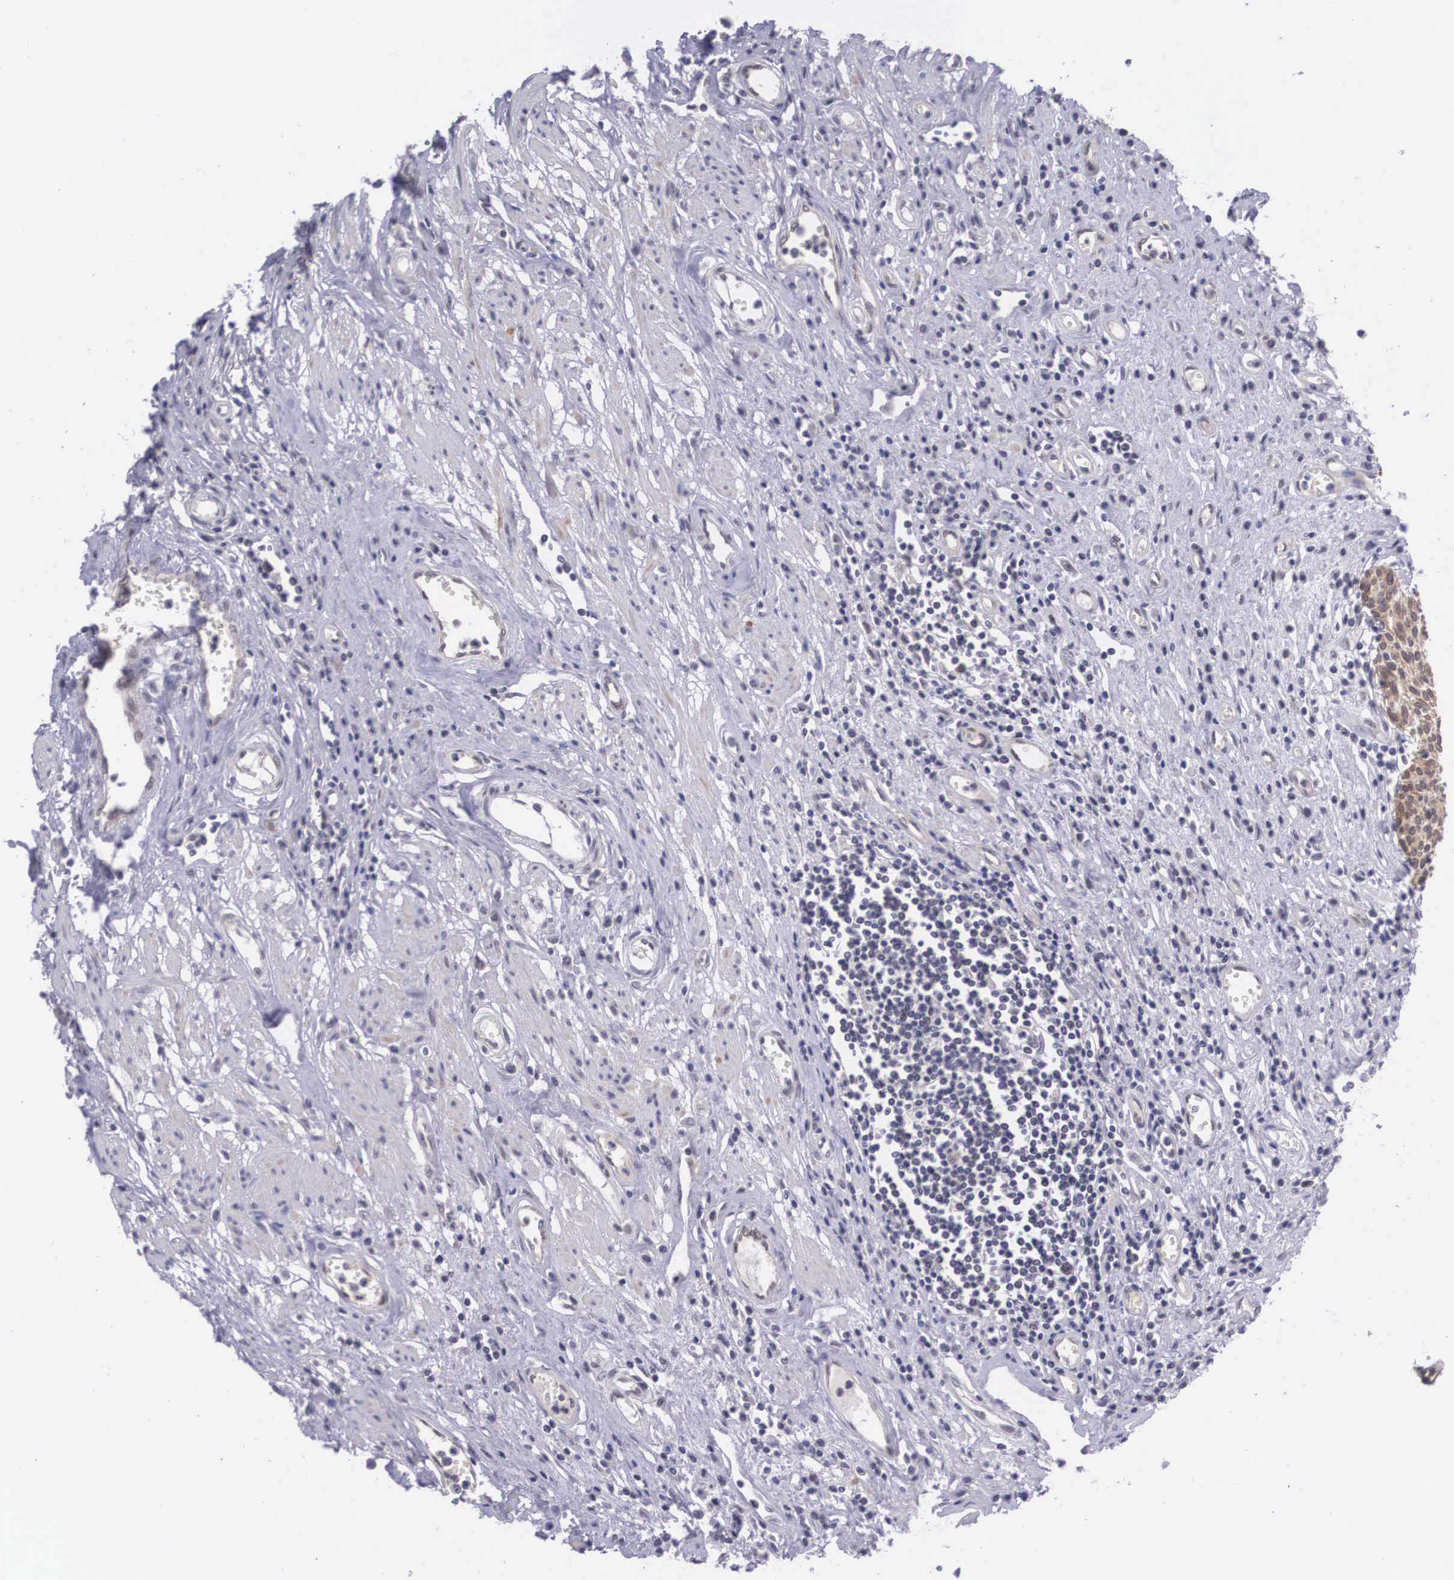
{"staining": {"intensity": "moderate", "quantity": ">75%", "location": "cytoplasmic/membranous,nuclear"}, "tissue": "urinary bladder", "cell_type": "Urothelial cells", "image_type": "normal", "snomed": [{"axis": "morphology", "description": "Normal tissue, NOS"}, {"axis": "topography", "description": "Urinary bladder"}], "caption": "Immunohistochemical staining of unremarkable urinary bladder exhibits >75% levels of moderate cytoplasmic/membranous,nuclear protein staining in about >75% of urothelial cells. The staining was performed using DAB (3,3'-diaminobenzidine) to visualize the protein expression in brown, while the nuclei were stained in blue with hematoxylin (Magnification: 20x).", "gene": "NINL", "patient": {"sex": "female", "age": 39}}